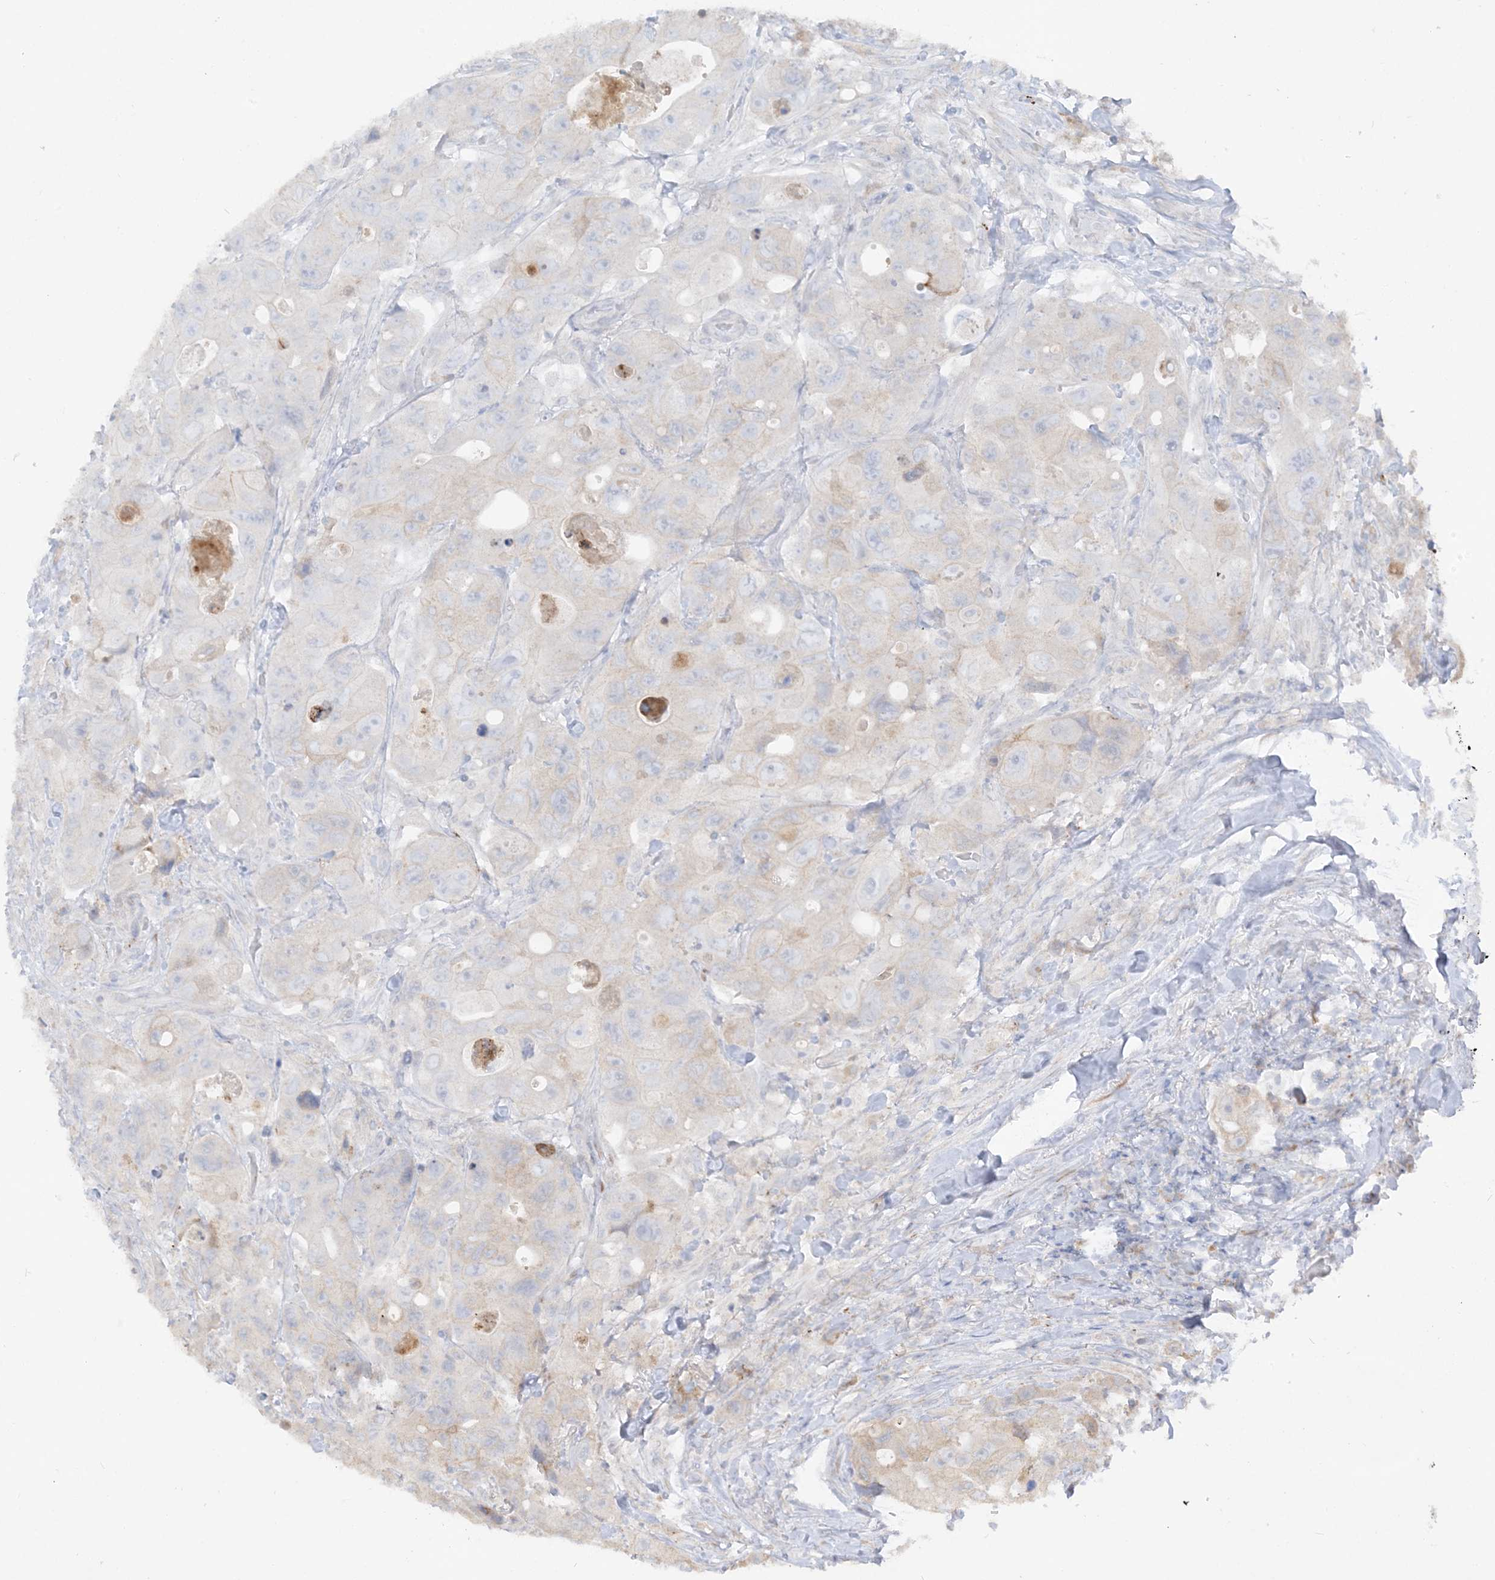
{"staining": {"intensity": "negative", "quantity": "none", "location": "none"}, "tissue": "colorectal cancer", "cell_type": "Tumor cells", "image_type": "cancer", "snomed": [{"axis": "morphology", "description": "Adenocarcinoma, NOS"}, {"axis": "topography", "description": "Colon"}], "caption": "This is an IHC image of adenocarcinoma (colorectal). There is no positivity in tumor cells.", "gene": "LOXL3", "patient": {"sex": "female", "age": 46}}